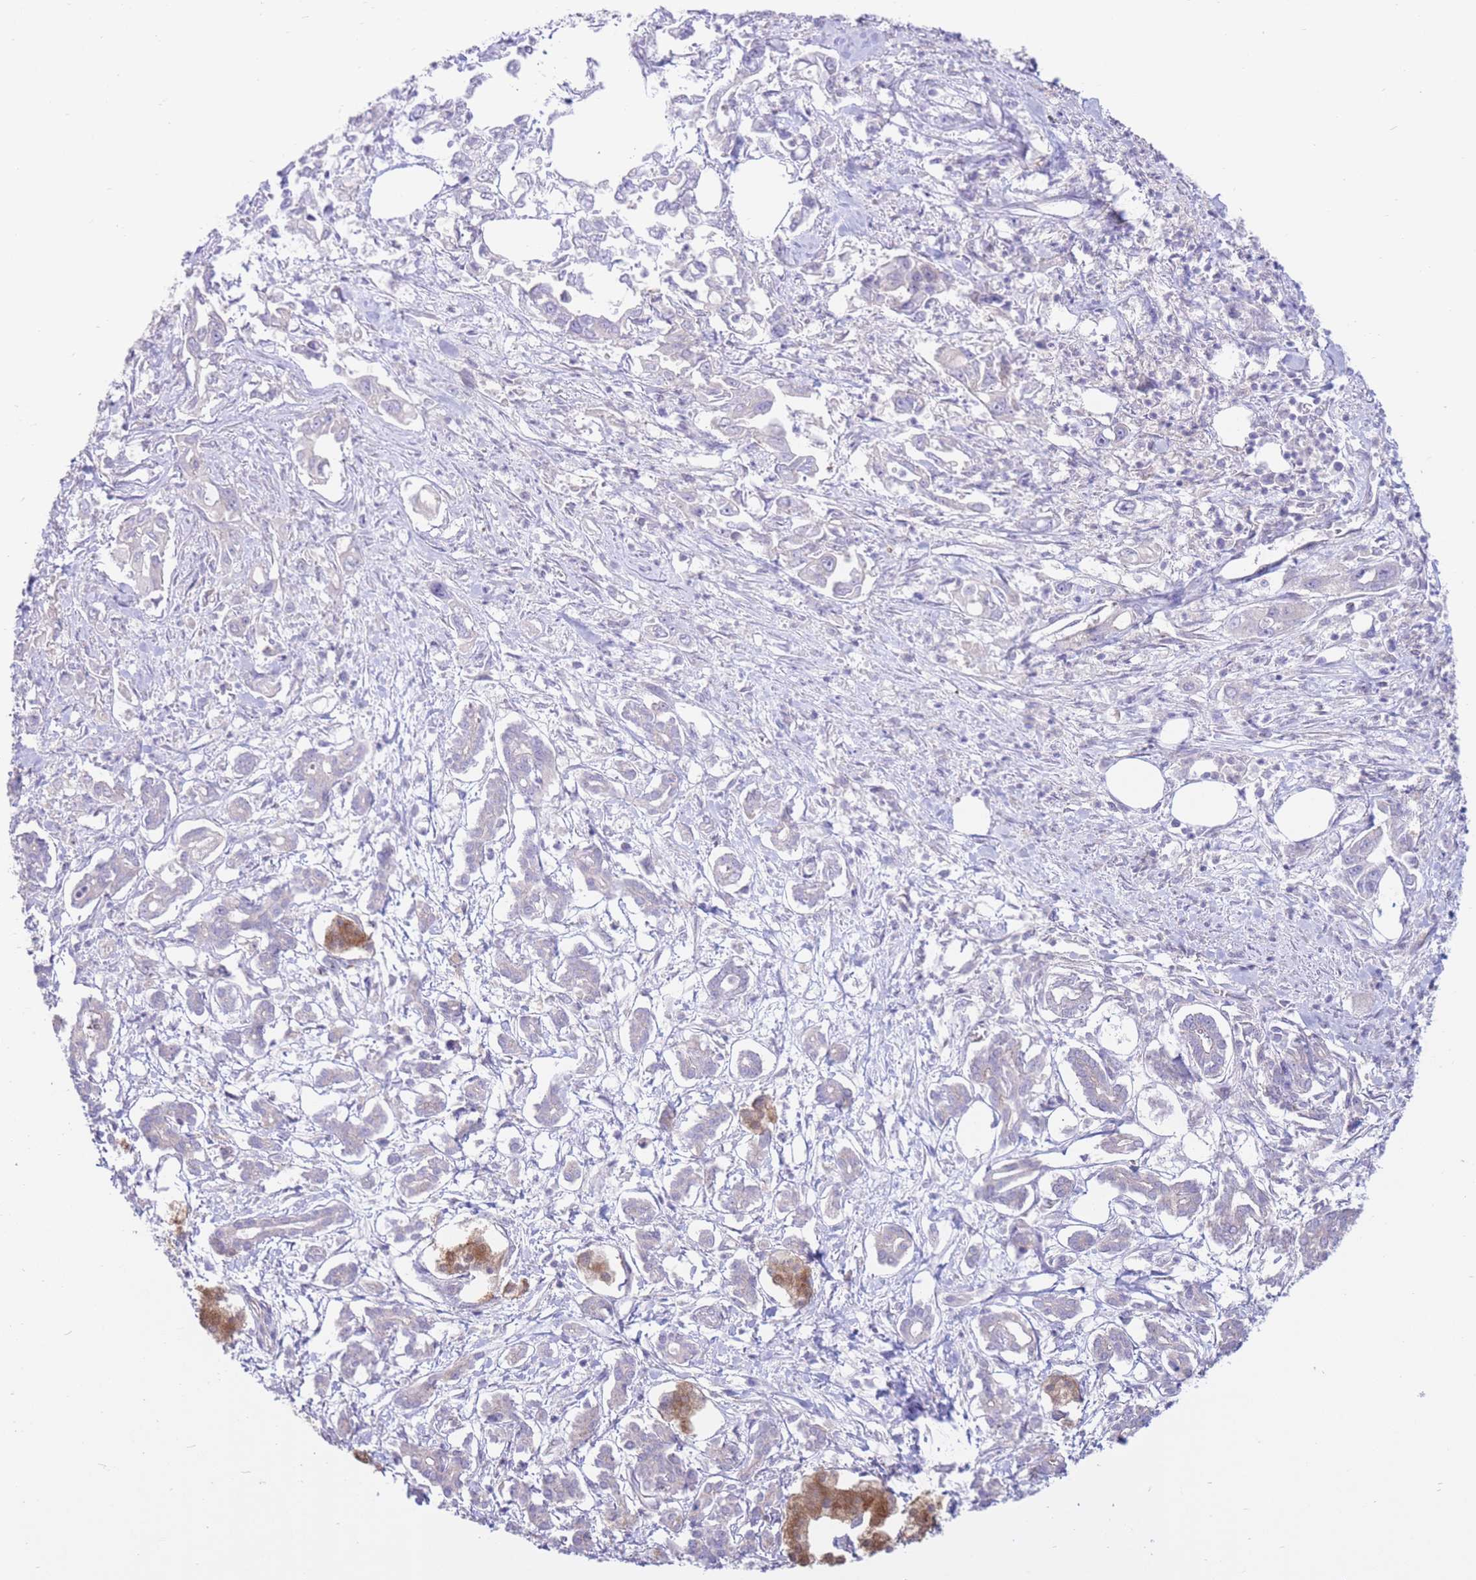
{"staining": {"intensity": "negative", "quantity": "none", "location": "none"}, "tissue": "pancreatic cancer", "cell_type": "Tumor cells", "image_type": "cancer", "snomed": [{"axis": "morphology", "description": "Adenocarcinoma, NOS"}, {"axis": "topography", "description": "Pancreas"}], "caption": "This photomicrograph is of pancreatic adenocarcinoma stained with immunohistochemistry (IHC) to label a protein in brown with the nuclei are counter-stained blue. There is no staining in tumor cells.", "gene": "ALS2CL", "patient": {"sex": "male", "age": 61}}